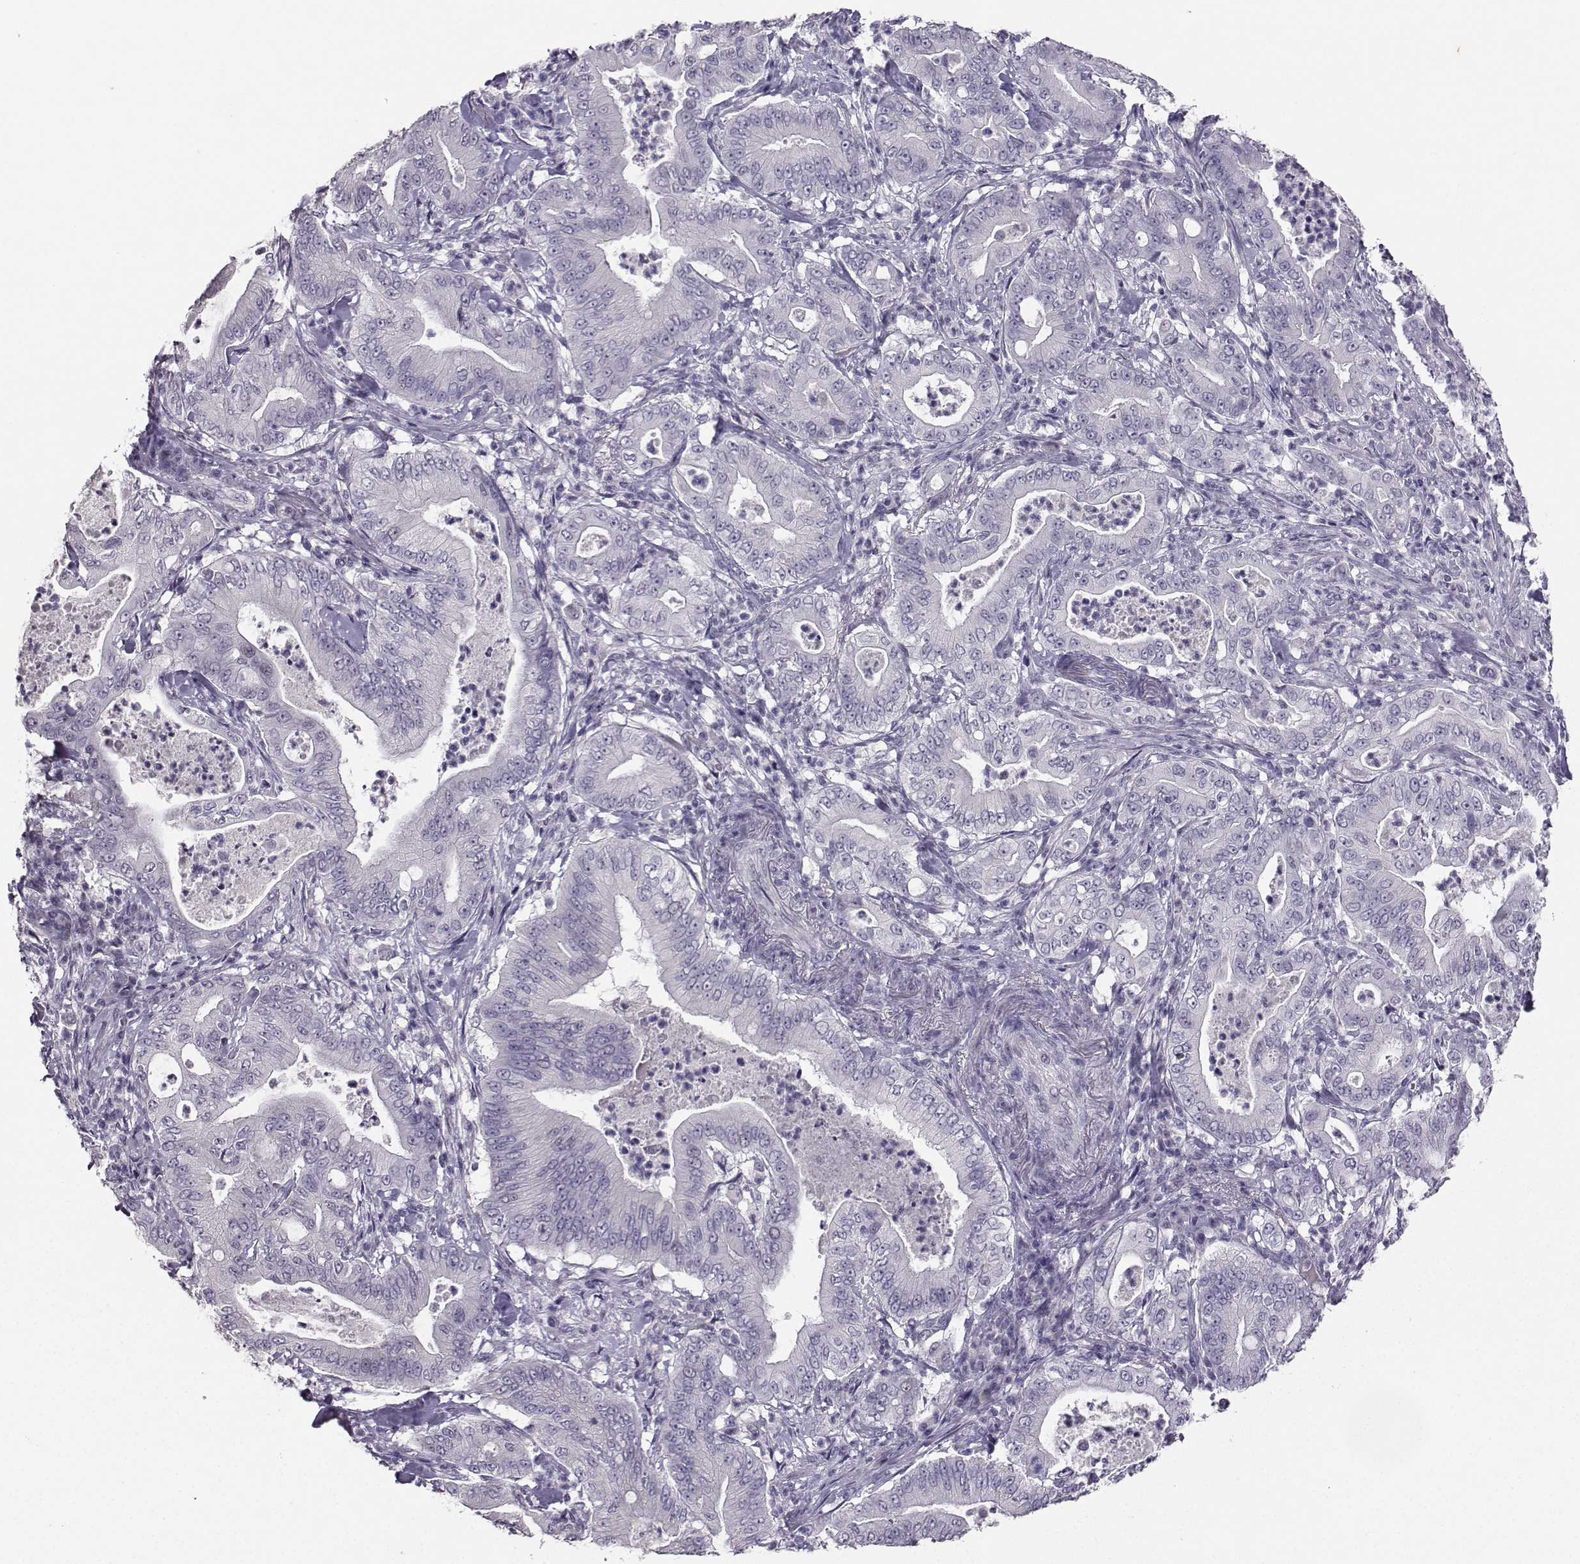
{"staining": {"intensity": "negative", "quantity": "none", "location": "none"}, "tissue": "pancreatic cancer", "cell_type": "Tumor cells", "image_type": "cancer", "snomed": [{"axis": "morphology", "description": "Adenocarcinoma, NOS"}, {"axis": "topography", "description": "Pancreas"}], "caption": "DAB (3,3'-diaminobenzidine) immunohistochemical staining of human pancreatic cancer (adenocarcinoma) shows no significant staining in tumor cells.", "gene": "CARTPT", "patient": {"sex": "male", "age": 71}}